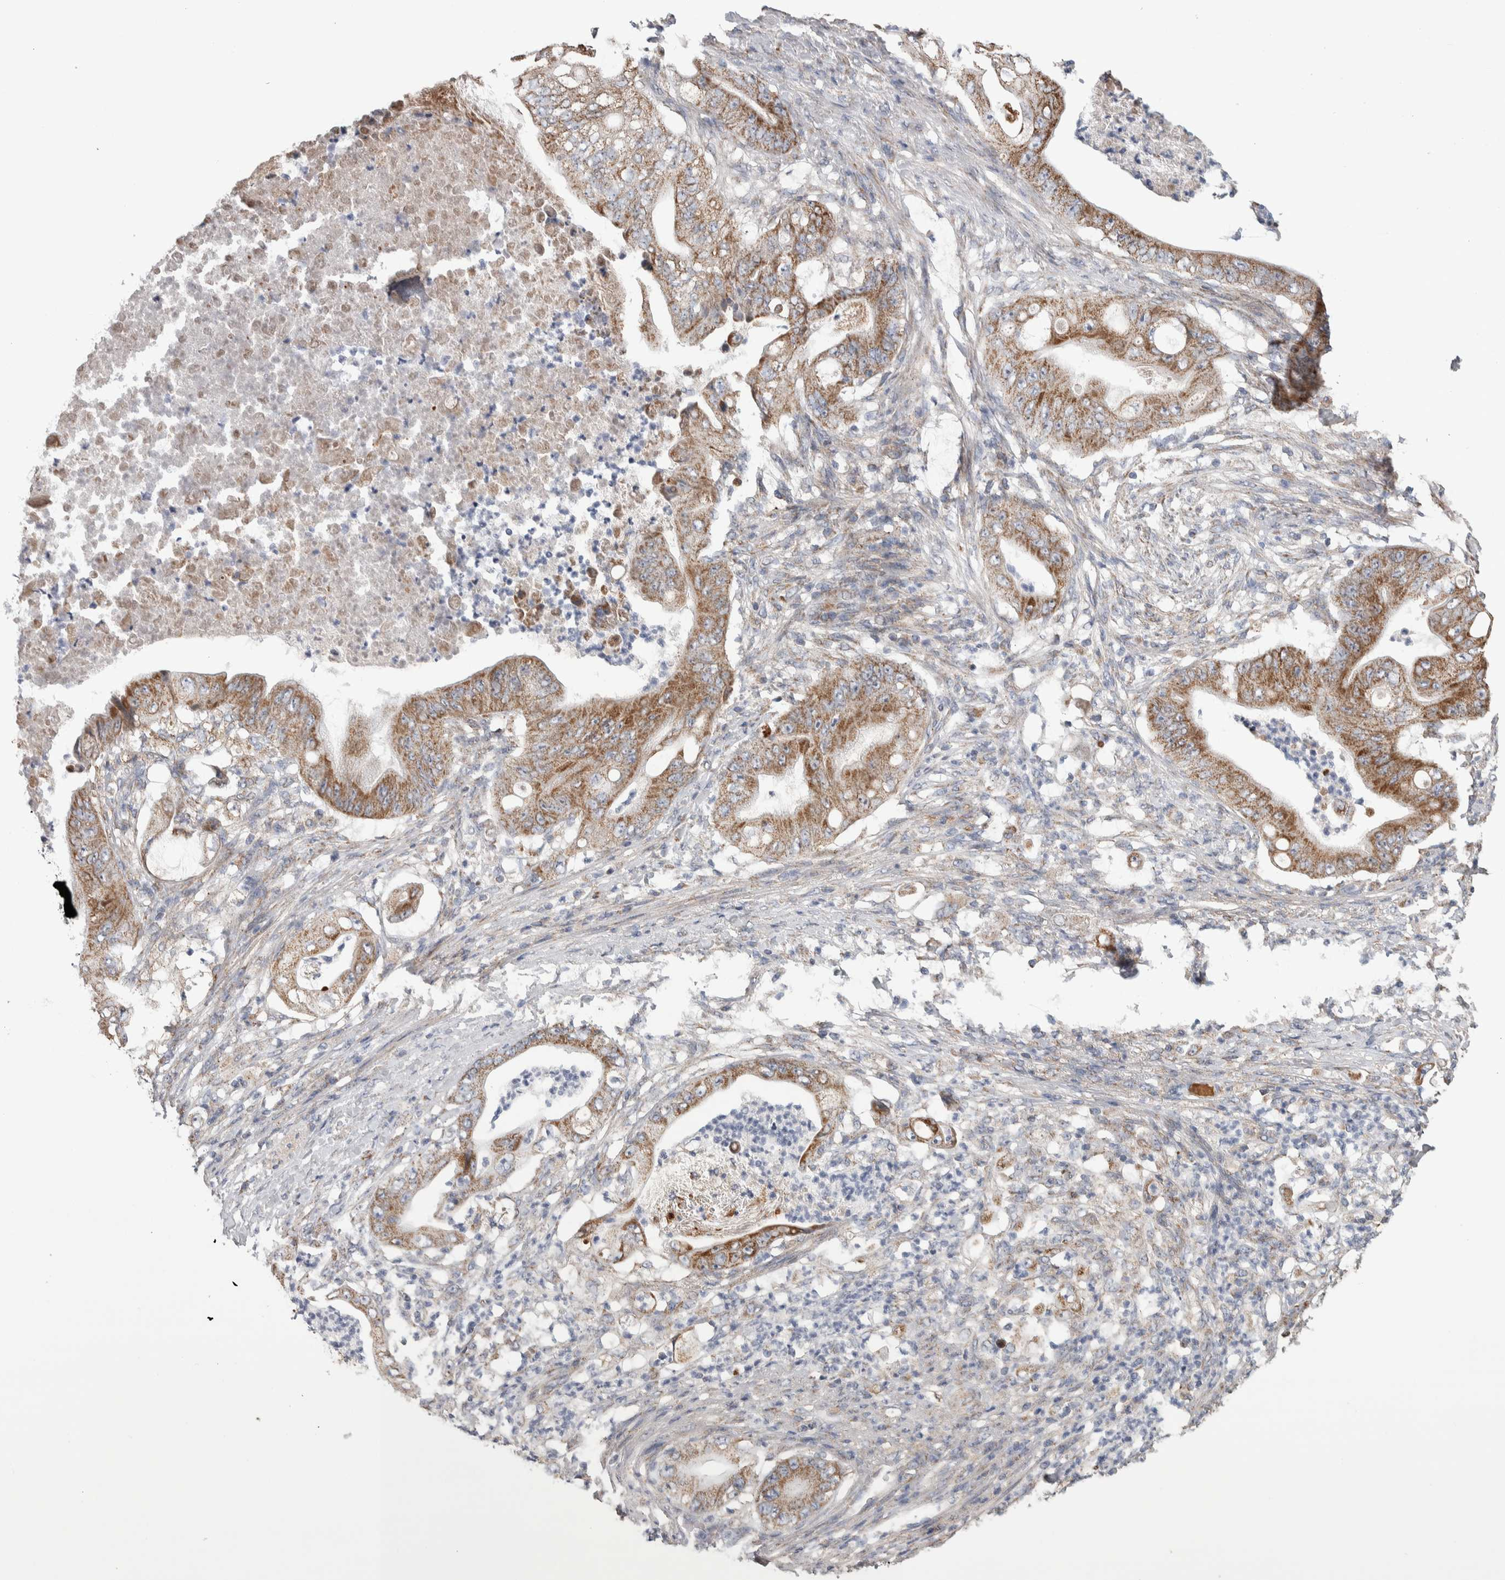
{"staining": {"intensity": "moderate", "quantity": ">75%", "location": "cytoplasmic/membranous"}, "tissue": "stomach cancer", "cell_type": "Tumor cells", "image_type": "cancer", "snomed": [{"axis": "morphology", "description": "Adenocarcinoma, NOS"}, {"axis": "topography", "description": "Stomach"}], "caption": "Protein staining exhibits moderate cytoplasmic/membranous expression in about >75% of tumor cells in adenocarcinoma (stomach).", "gene": "SCO1", "patient": {"sex": "female", "age": 73}}